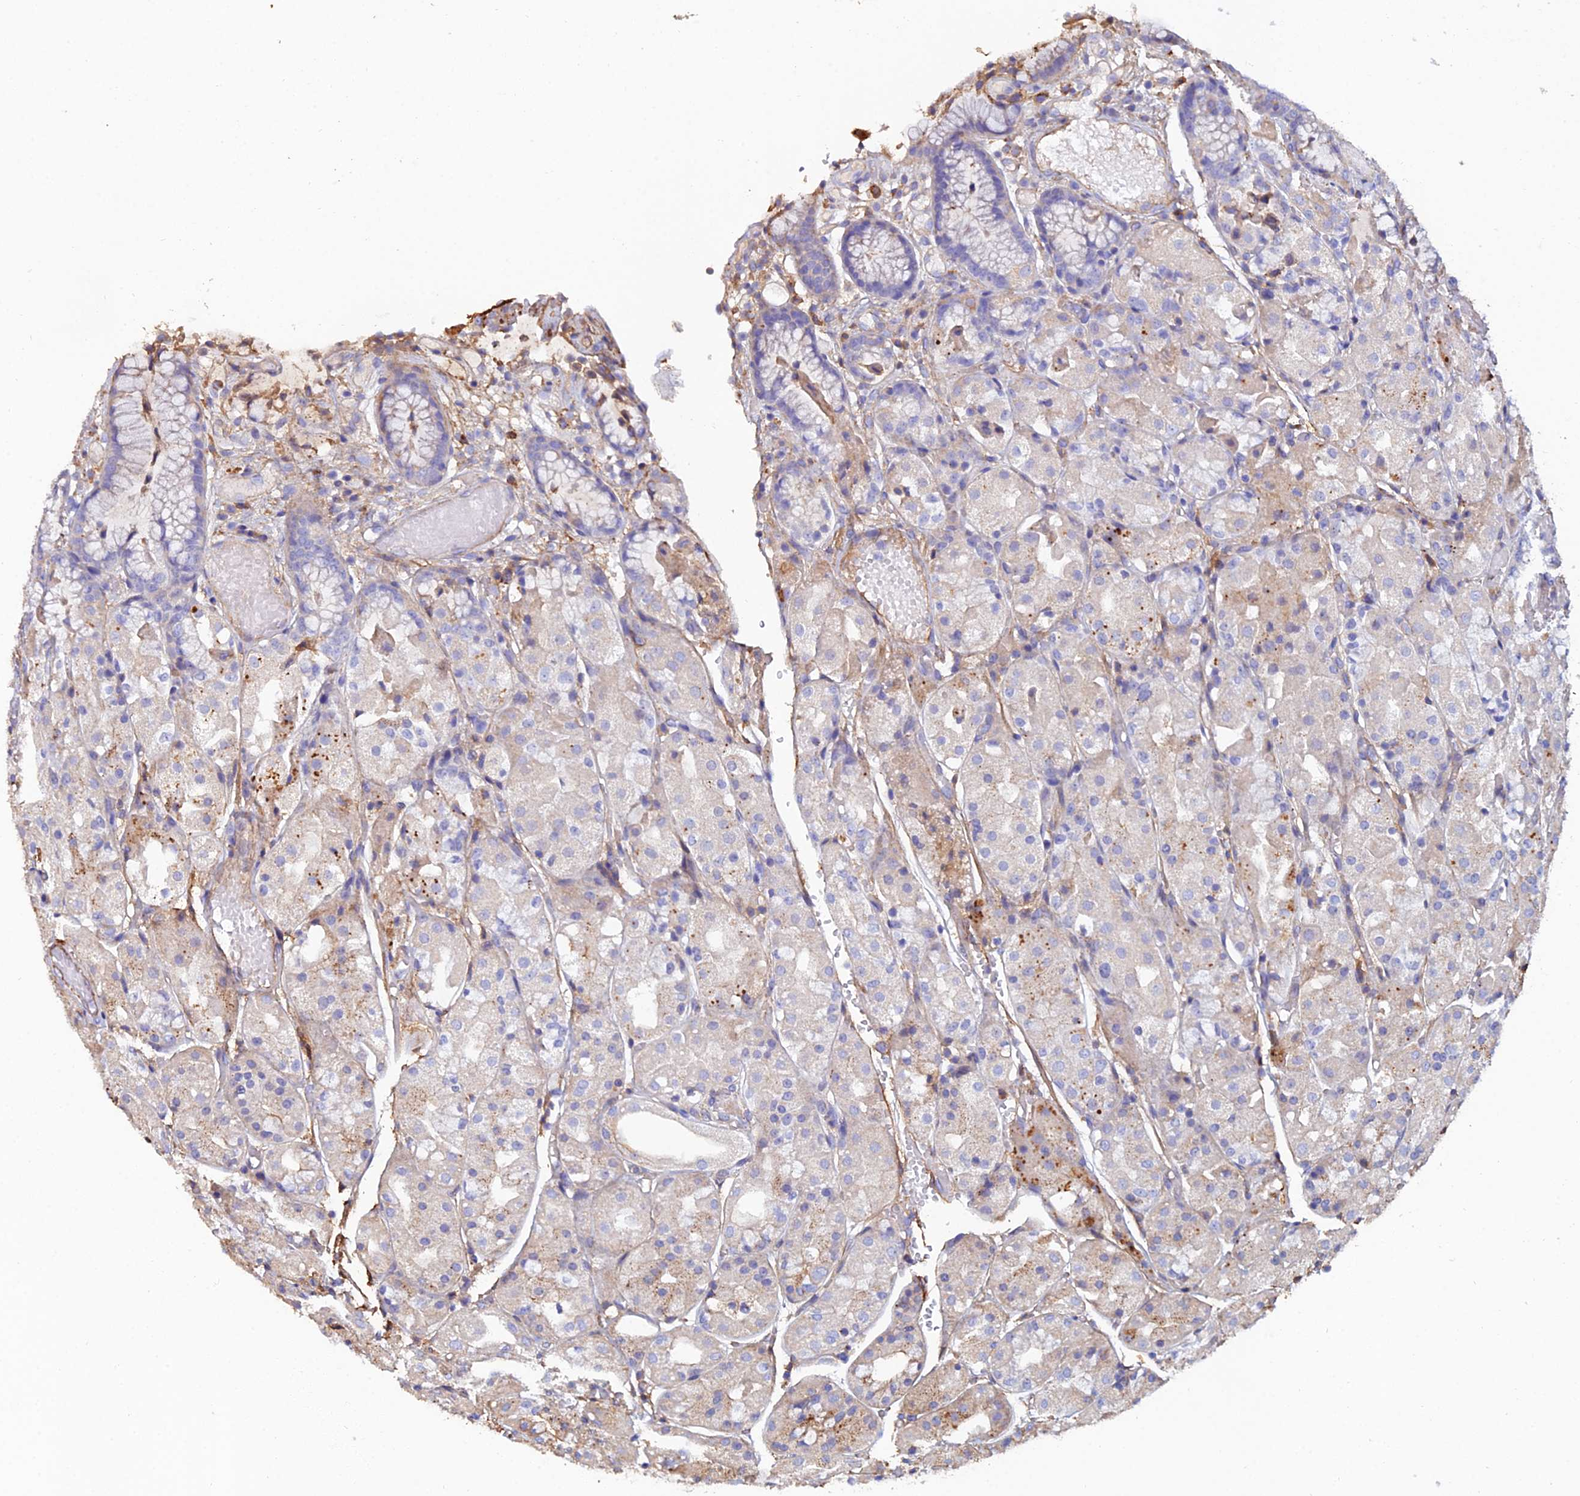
{"staining": {"intensity": "moderate", "quantity": "<25%", "location": "cytoplasmic/membranous"}, "tissue": "stomach", "cell_type": "Glandular cells", "image_type": "normal", "snomed": [{"axis": "morphology", "description": "Normal tissue, NOS"}, {"axis": "topography", "description": "Stomach, upper"}], "caption": "DAB (3,3'-diaminobenzidine) immunohistochemical staining of unremarkable human stomach exhibits moderate cytoplasmic/membranous protein expression in approximately <25% of glandular cells.", "gene": "C6", "patient": {"sex": "male", "age": 72}}